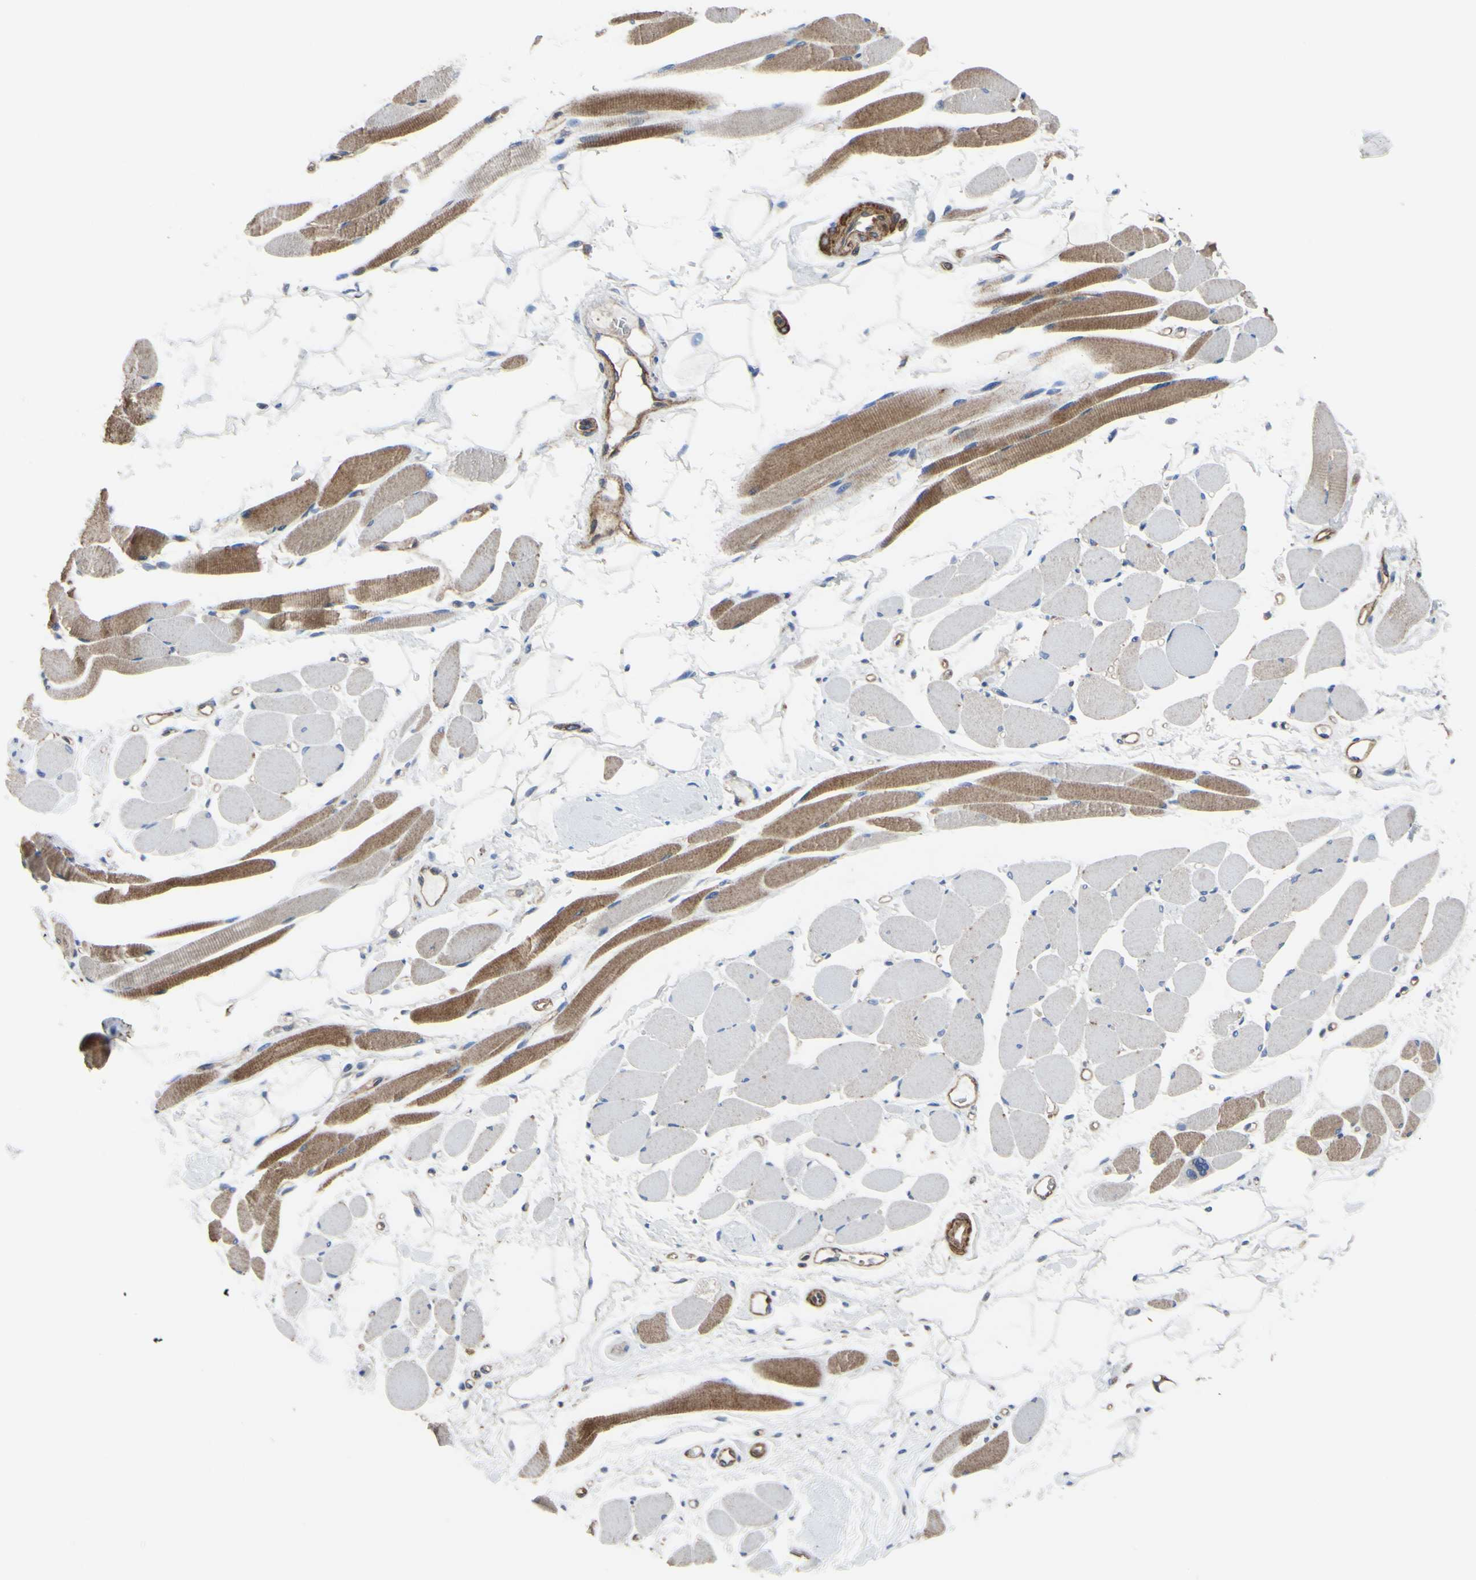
{"staining": {"intensity": "moderate", "quantity": "25%-75%", "location": "cytoplasmic/membranous"}, "tissue": "skeletal muscle", "cell_type": "Myocytes", "image_type": "normal", "snomed": [{"axis": "morphology", "description": "Normal tissue, NOS"}, {"axis": "topography", "description": "Skeletal muscle"}, {"axis": "topography", "description": "Peripheral nerve tissue"}], "caption": "A histopathology image of human skeletal muscle stained for a protein exhibits moderate cytoplasmic/membranous brown staining in myocytes. (DAB = brown stain, brightfield microscopy at high magnification).", "gene": "BECN1", "patient": {"sex": "female", "age": 84}}